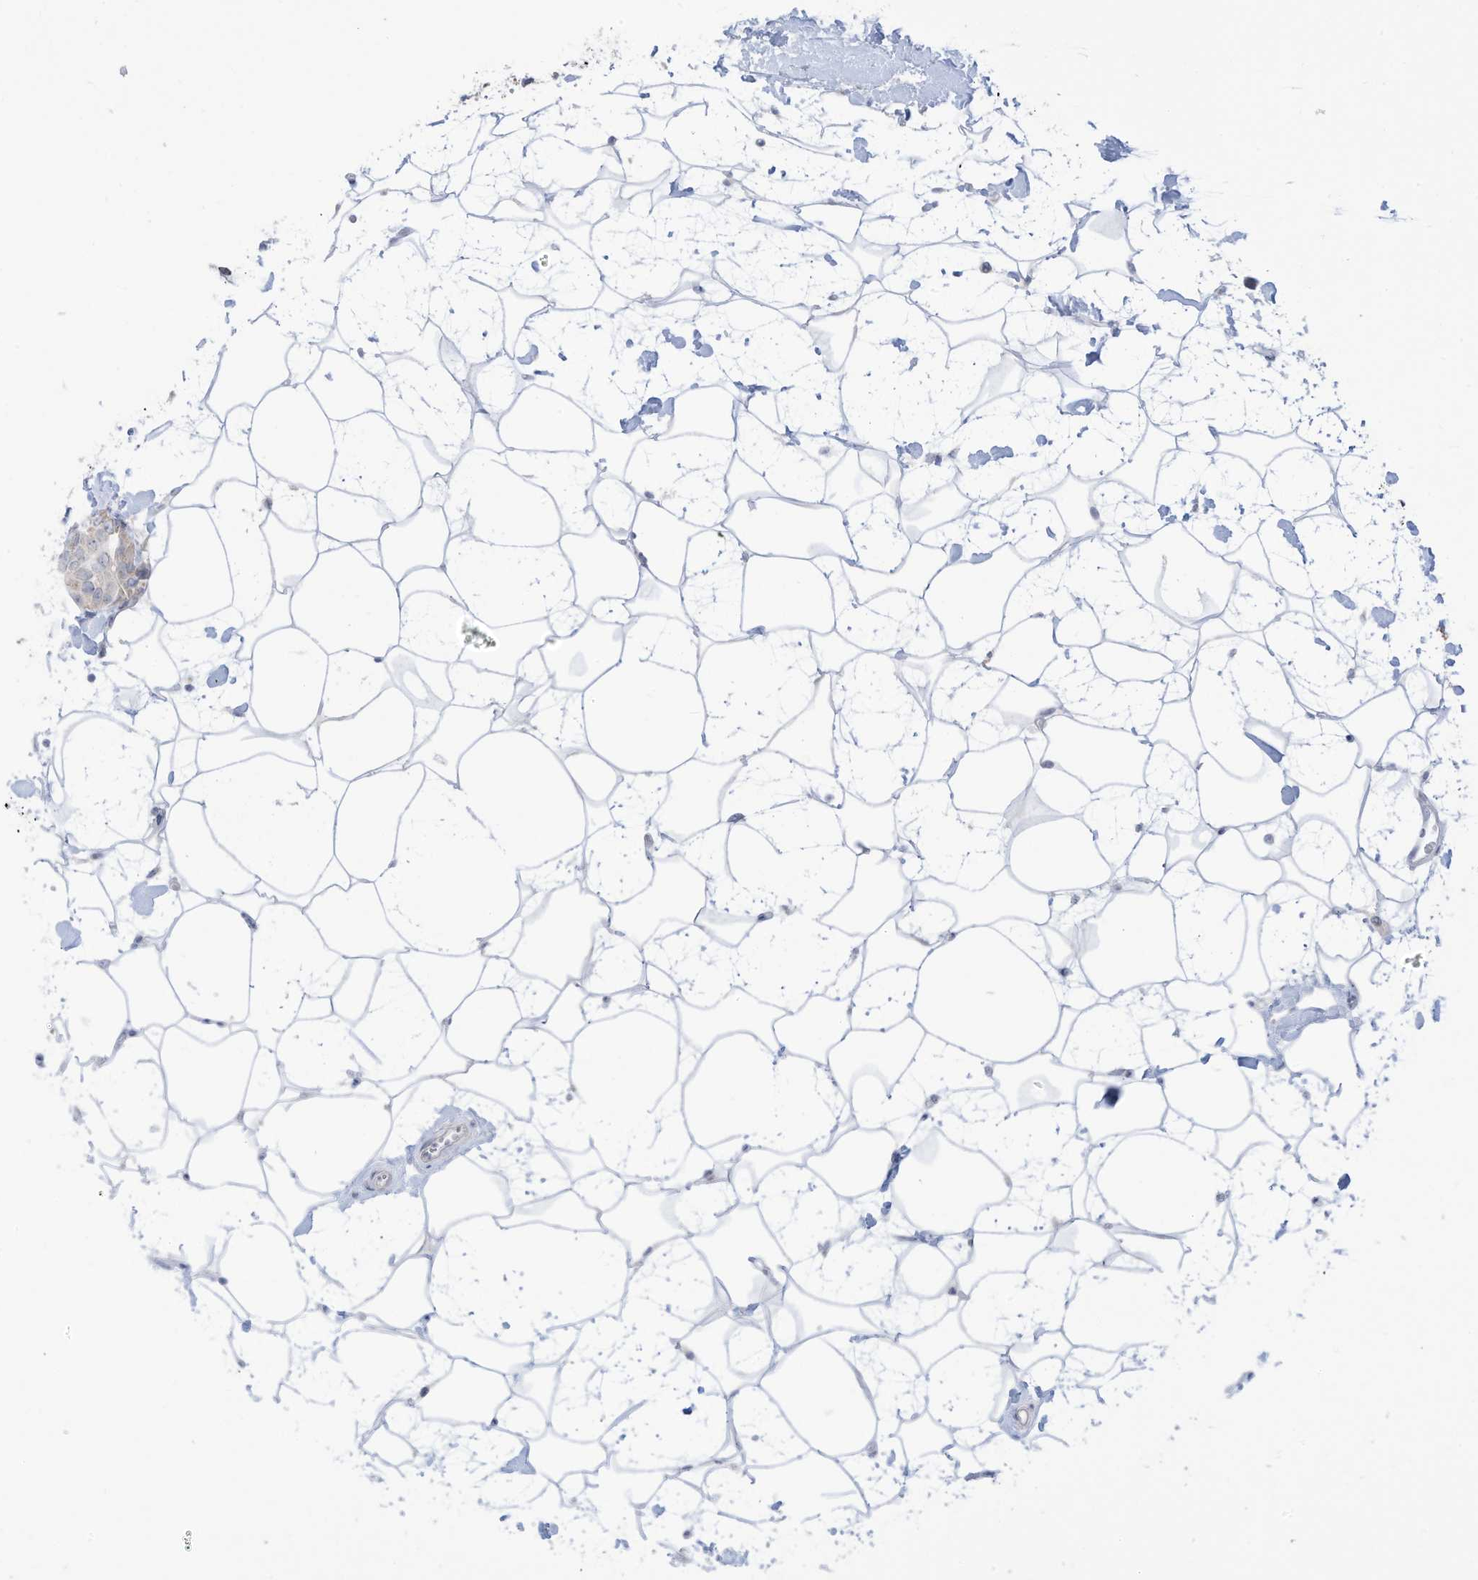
{"staining": {"intensity": "negative", "quantity": "none", "location": "none"}, "tissue": "breast cancer", "cell_type": "Tumor cells", "image_type": "cancer", "snomed": [{"axis": "morphology", "description": "Normal tissue, NOS"}, {"axis": "morphology", "description": "Duct carcinoma"}, {"axis": "topography", "description": "Breast"}], "caption": "DAB immunohistochemical staining of breast cancer (infiltrating ductal carcinoma) shows no significant staining in tumor cells.", "gene": "OGT", "patient": {"sex": "female", "age": 39}}